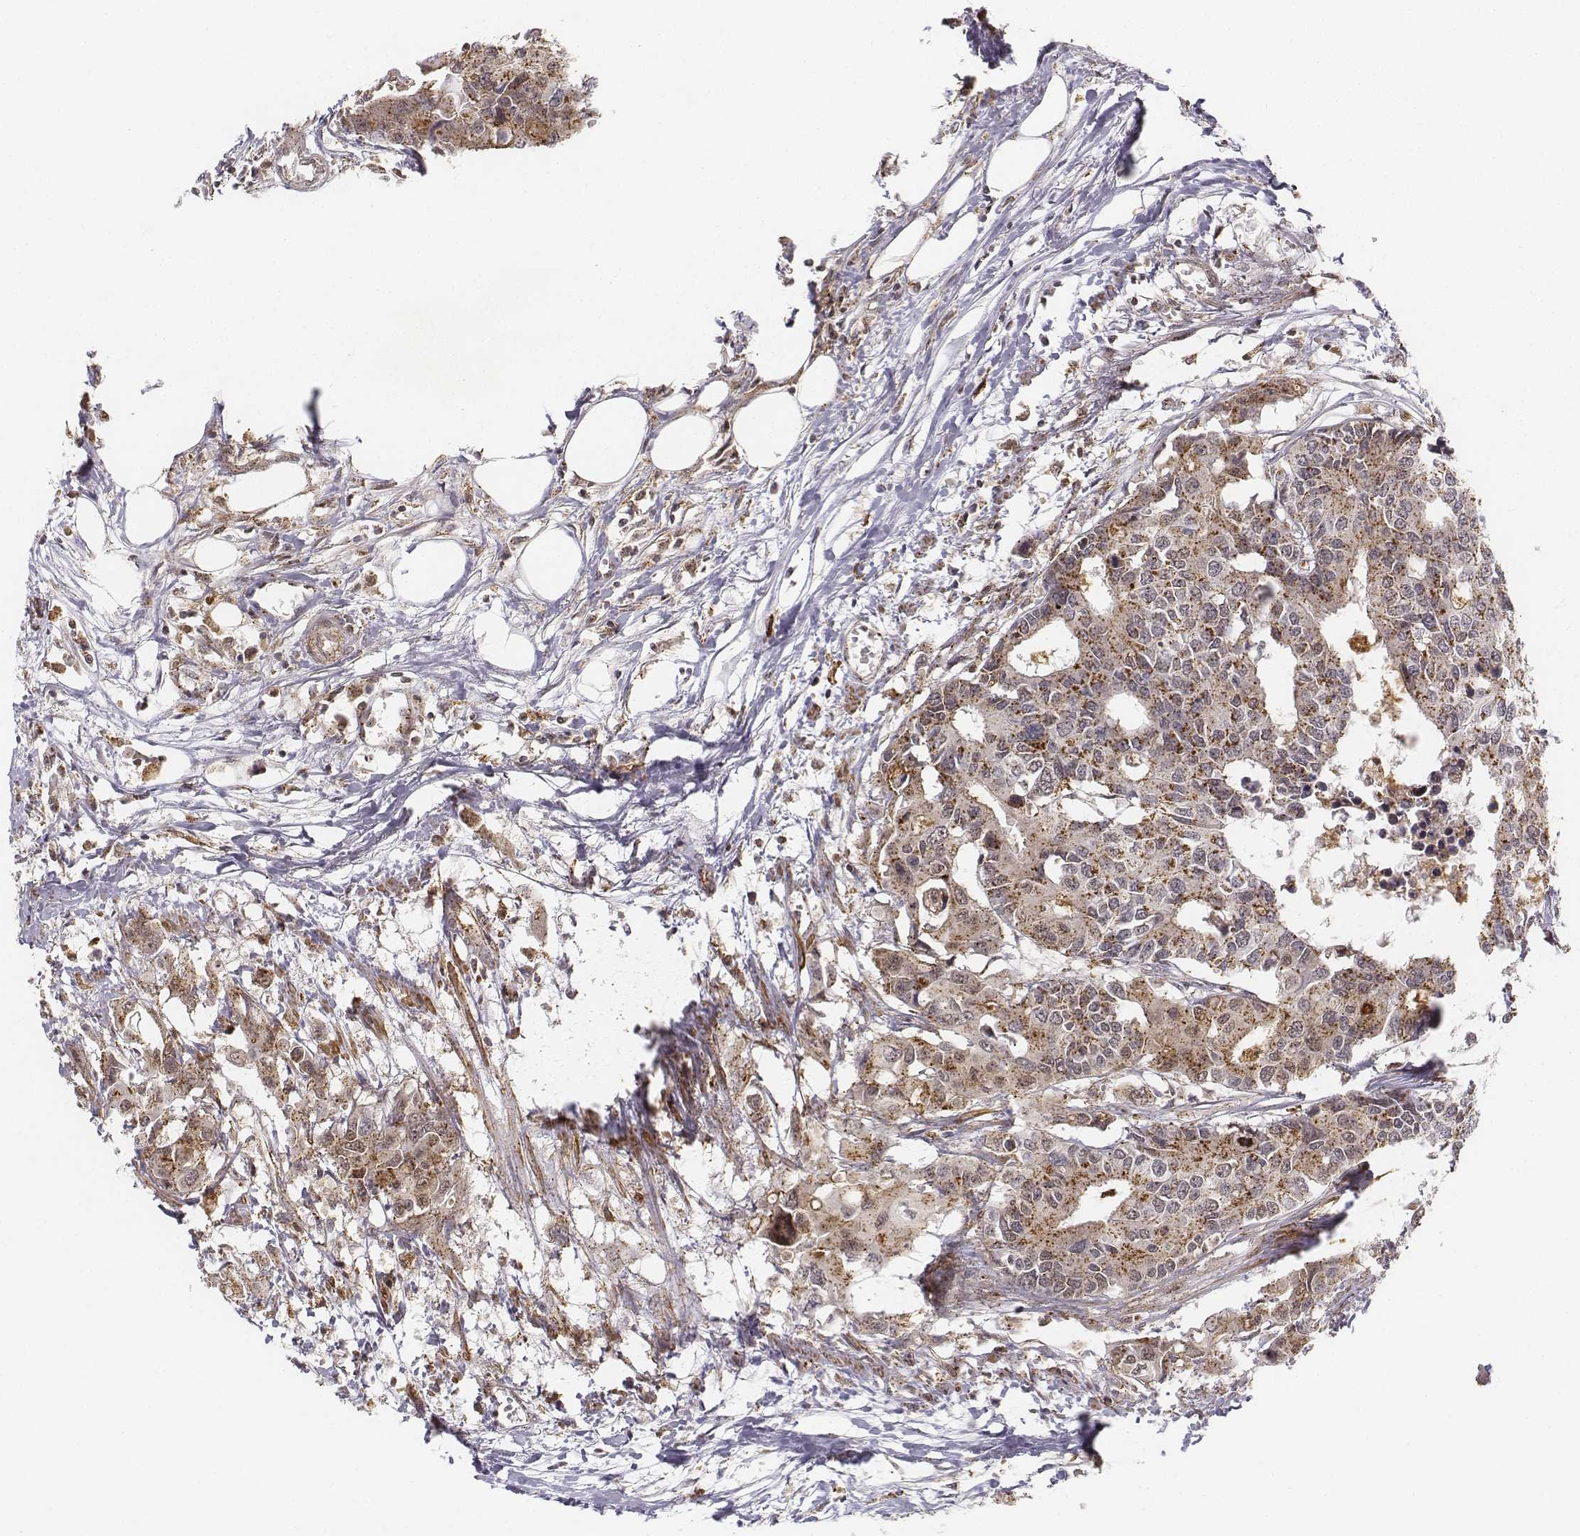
{"staining": {"intensity": "moderate", "quantity": ">75%", "location": "cytoplasmic/membranous"}, "tissue": "colorectal cancer", "cell_type": "Tumor cells", "image_type": "cancer", "snomed": [{"axis": "morphology", "description": "Adenocarcinoma, NOS"}, {"axis": "topography", "description": "Colon"}], "caption": "Adenocarcinoma (colorectal) stained with immunohistochemistry demonstrates moderate cytoplasmic/membranous staining in about >75% of tumor cells. Nuclei are stained in blue.", "gene": "ZFYVE19", "patient": {"sex": "male", "age": 77}}